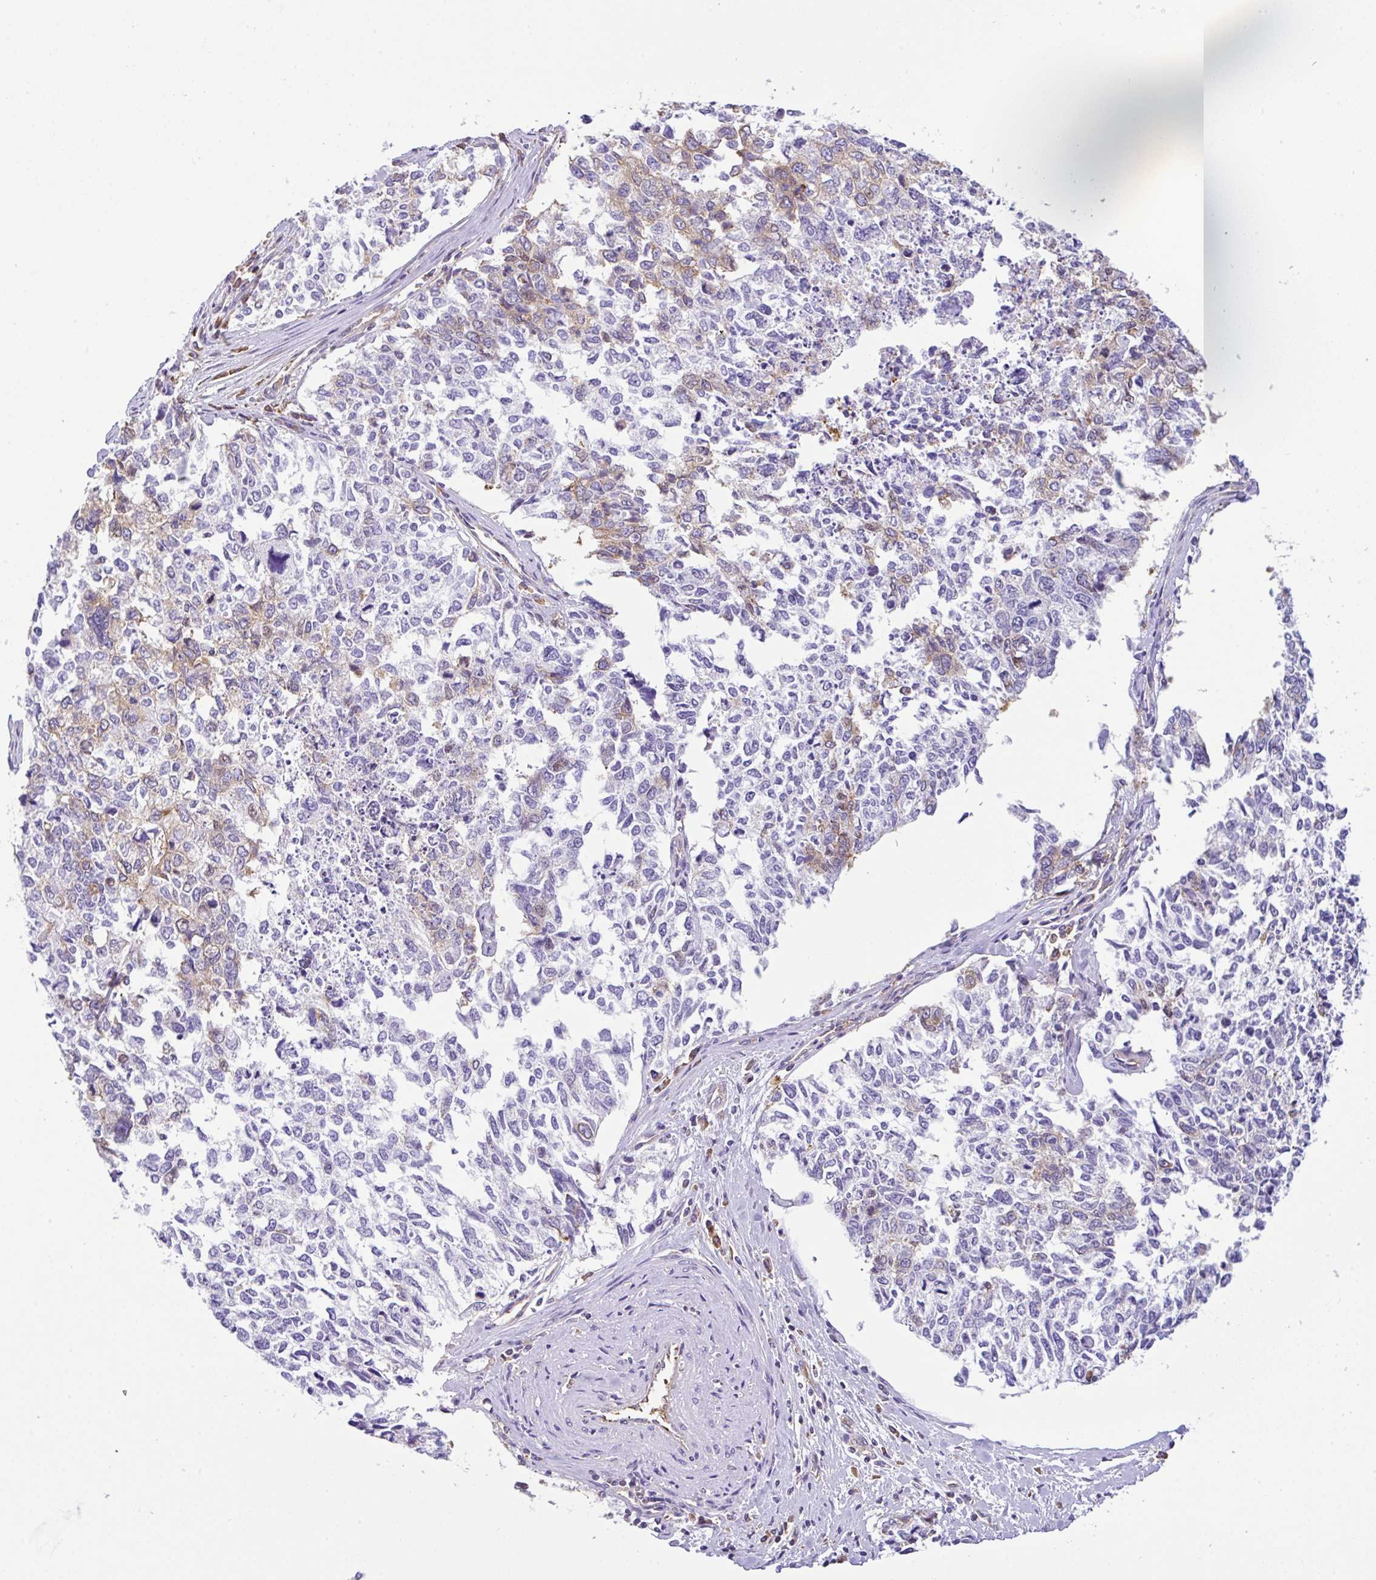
{"staining": {"intensity": "moderate", "quantity": "<25%", "location": "cytoplasmic/membranous"}, "tissue": "cervical cancer", "cell_type": "Tumor cells", "image_type": "cancer", "snomed": [{"axis": "morphology", "description": "Adenocarcinoma, NOS"}, {"axis": "topography", "description": "Cervix"}], "caption": "A low amount of moderate cytoplasmic/membranous staining is present in approximately <25% of tumor cells in cervical cancer tissue. (DAB IHC with brightfield microscopy, high magnification).", "gene": "GFPT2", "patient": {"sex": "female", "age": 63}}